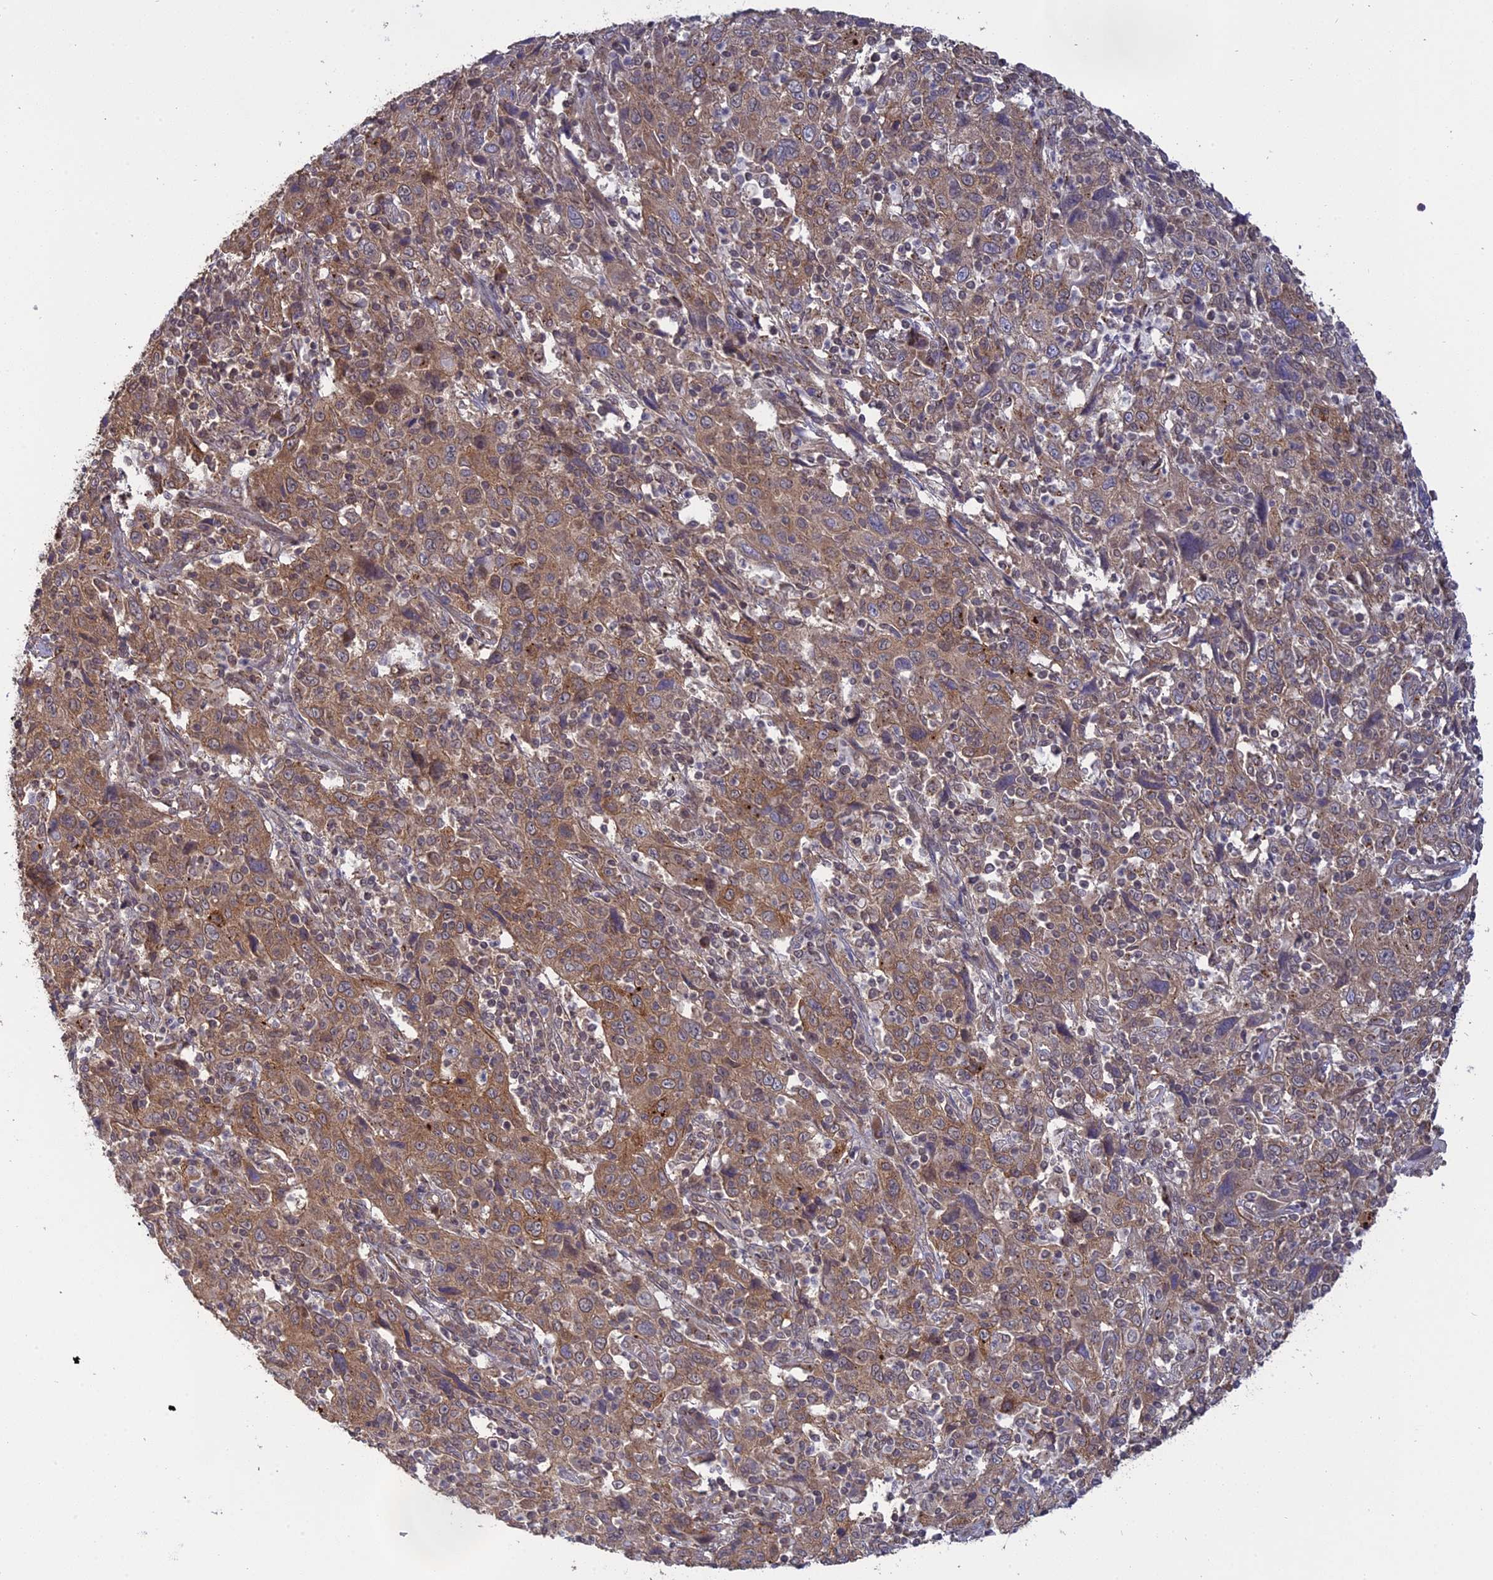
{"staining": {"intensity": "moderate", "quantity": ">75%", "location": "cytoplasmic/membranous"}, "tissue": "cervical cancer", "cell_type": "Tumor cells", "image_type": "cancer", "snomed": [{"axis": "morphology", "description": "Squamous cell carcinoma, NOS"}, {"axis": "topography", "description": "Cervix"}], "caption": "High-power microscopy captured an immunohistochemistry image of cervical cancer, revealing moderate cytoplasmic/membranous staining in approximately >75% of tumor cells.", "gene": "PKIG", "patient": {"sex": "female", "age": 46}}